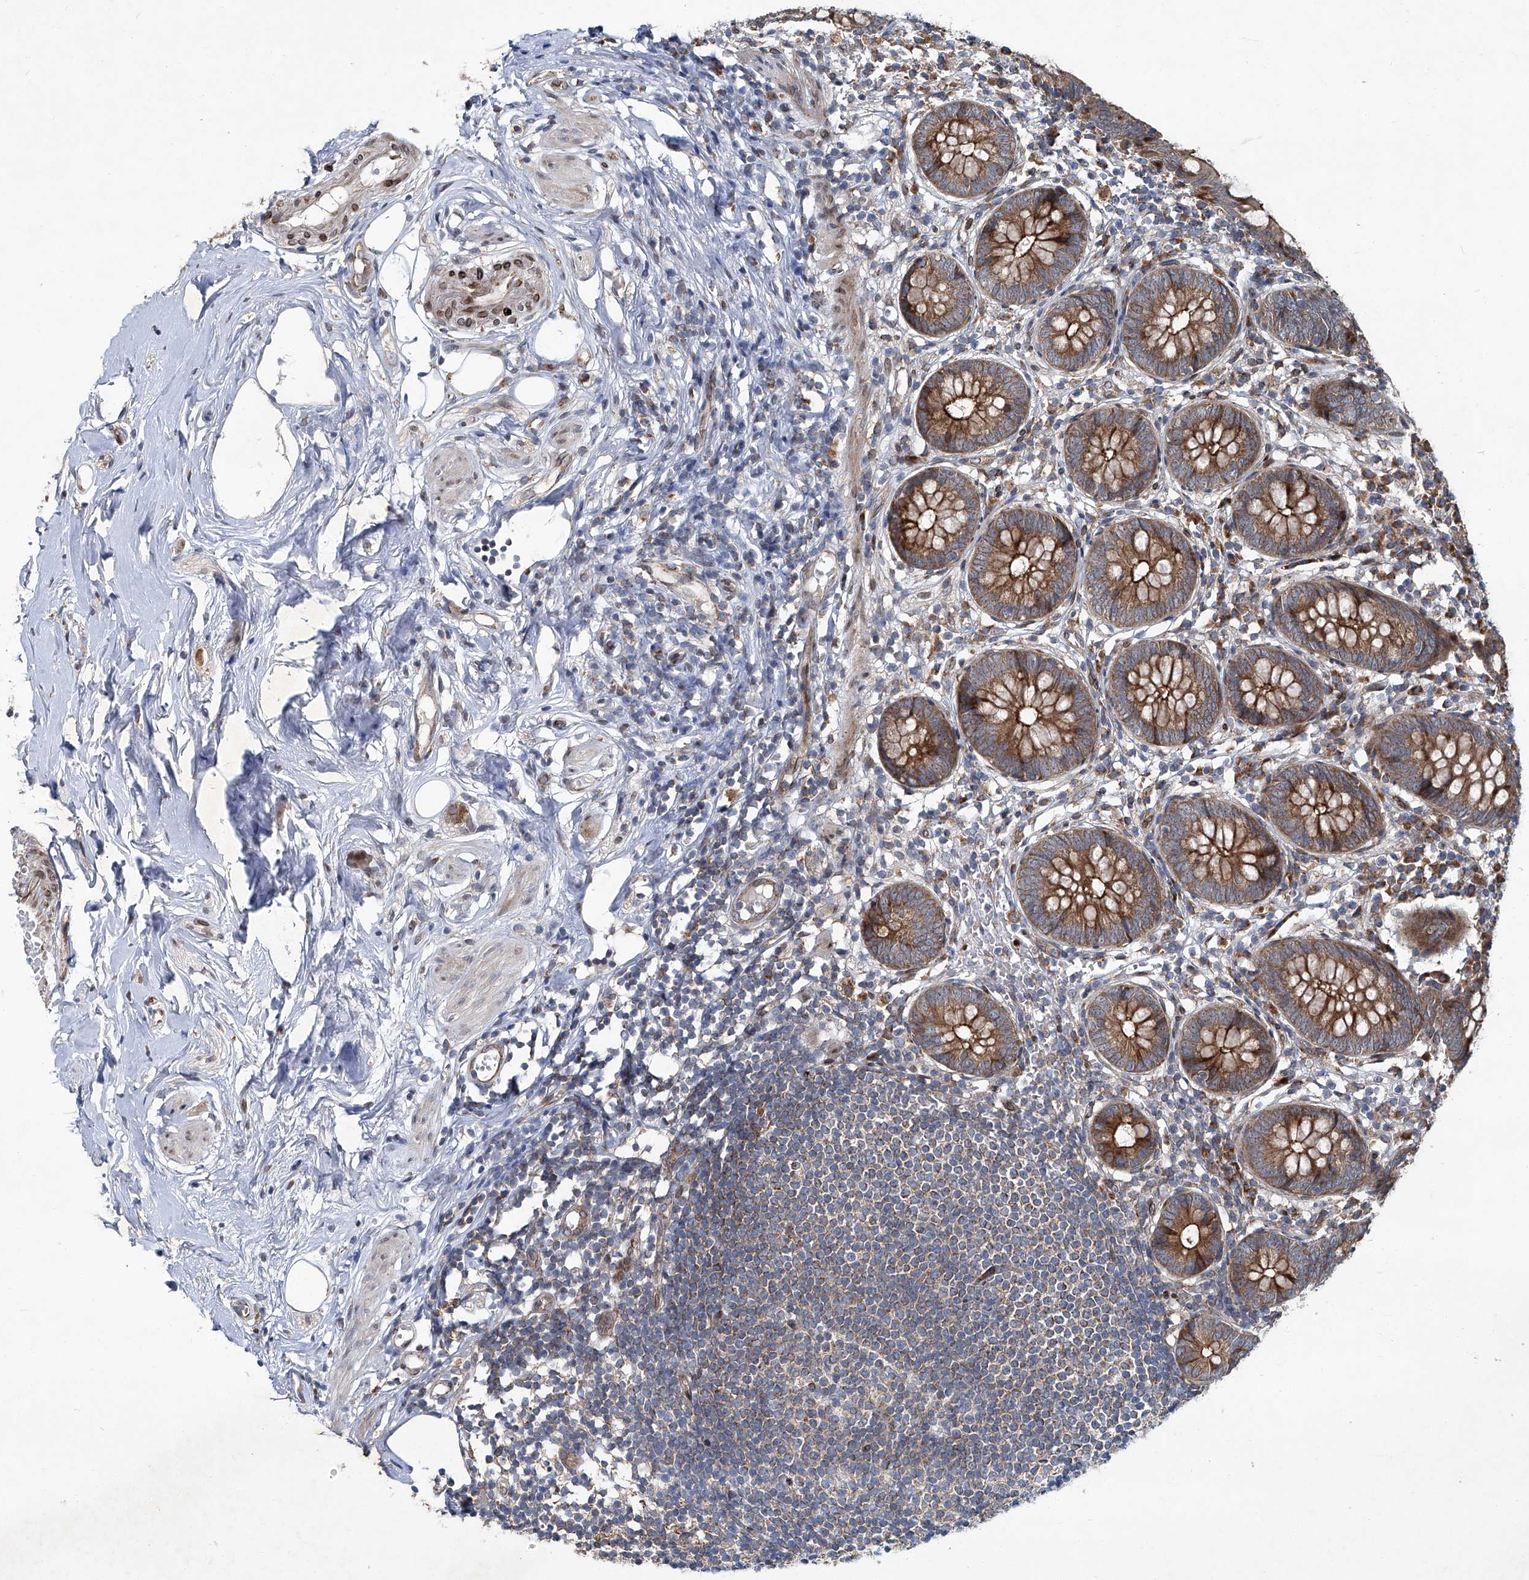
{"staining": {"intensity": "moderate", "quantity": ">75%", "location": "cytoplasmic/membranous"}, "tissue": "appendix", "cell_type": "Glandular cells", "image_type": "normal", "snomed": [{"axis": "morphology", "description": "Normal tissue, NOS"}, {"axis": "topography", "description": "Appendix"}], "caption": "Immunohistochemistry (IHC) (DAB (3,3'-diaminobenzidine)) staining of benign human appendix reveals moderate cytoplasmic/membranous protein staining in approximately >75% of glandular cells. (Brightfield microscopy of DAB IHC at high magnification).", "gene": "GPR132", "patient": {"sex": "female", "age": 62}}